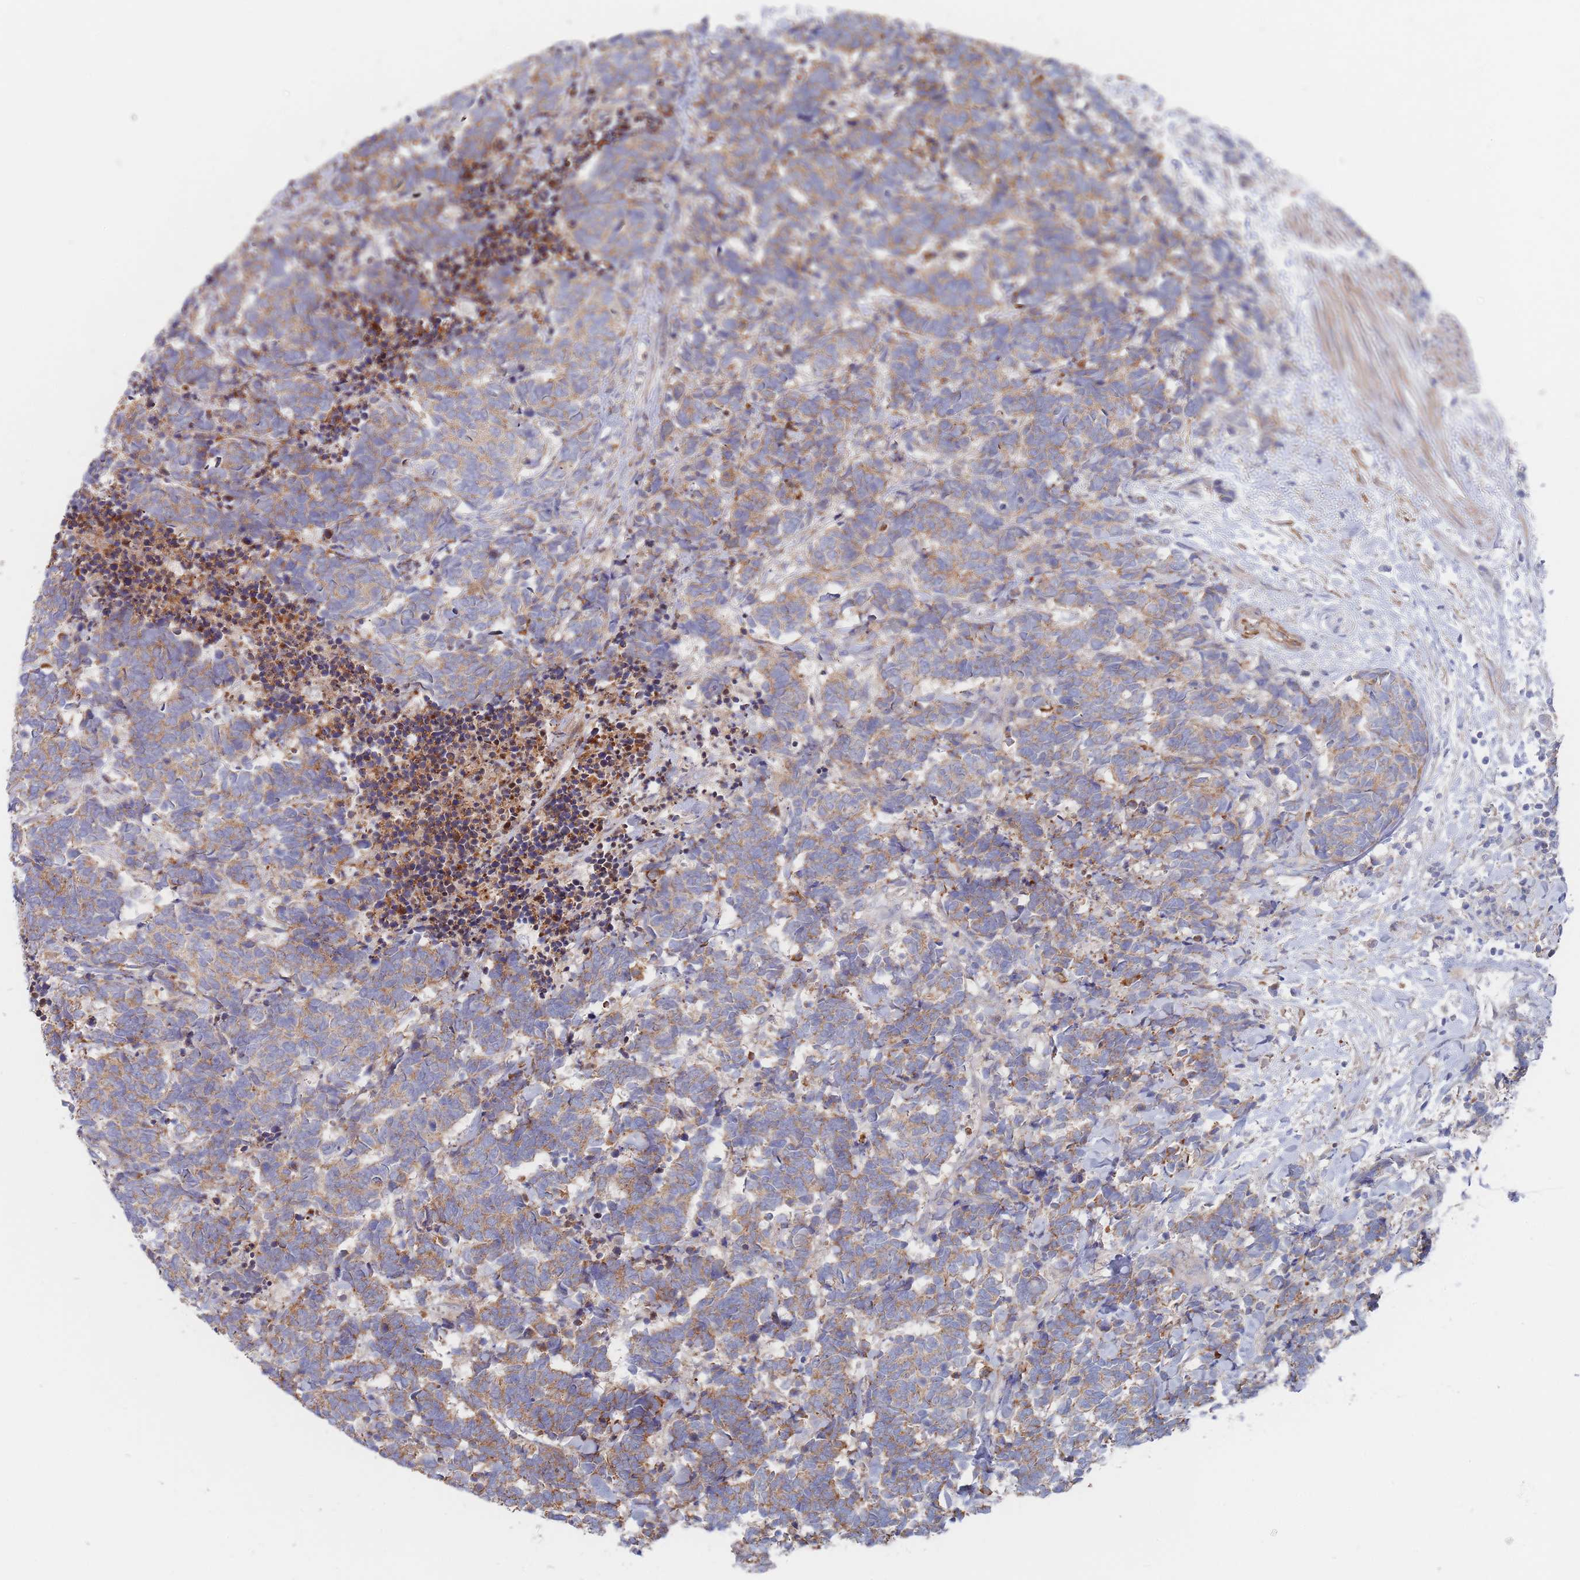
{"staining": {"intensity": "moderate", "quantity": ">75%", "location": "cytoplasmic/membranous"}, "tissue": "carcinoid", "cell_type": "Tumor cells", "image_type": "cancer", "snomed": [{"axis": "morphology", "description": "Carcinoma, NOS"}, {"axis": "morphology", "description": "Carcinoid, malignant, NOS"}, {"axis": "topography", "description": "Prostate"}], "caption": "Carcinoid stained with DAB immunohistochemistry exhibits medium levels of moderate cytoplasmic/membranous positivity in about >75% of tumor cells.", "gene": "G6PC1", "patient": {"sex": "male", "age": 57}}